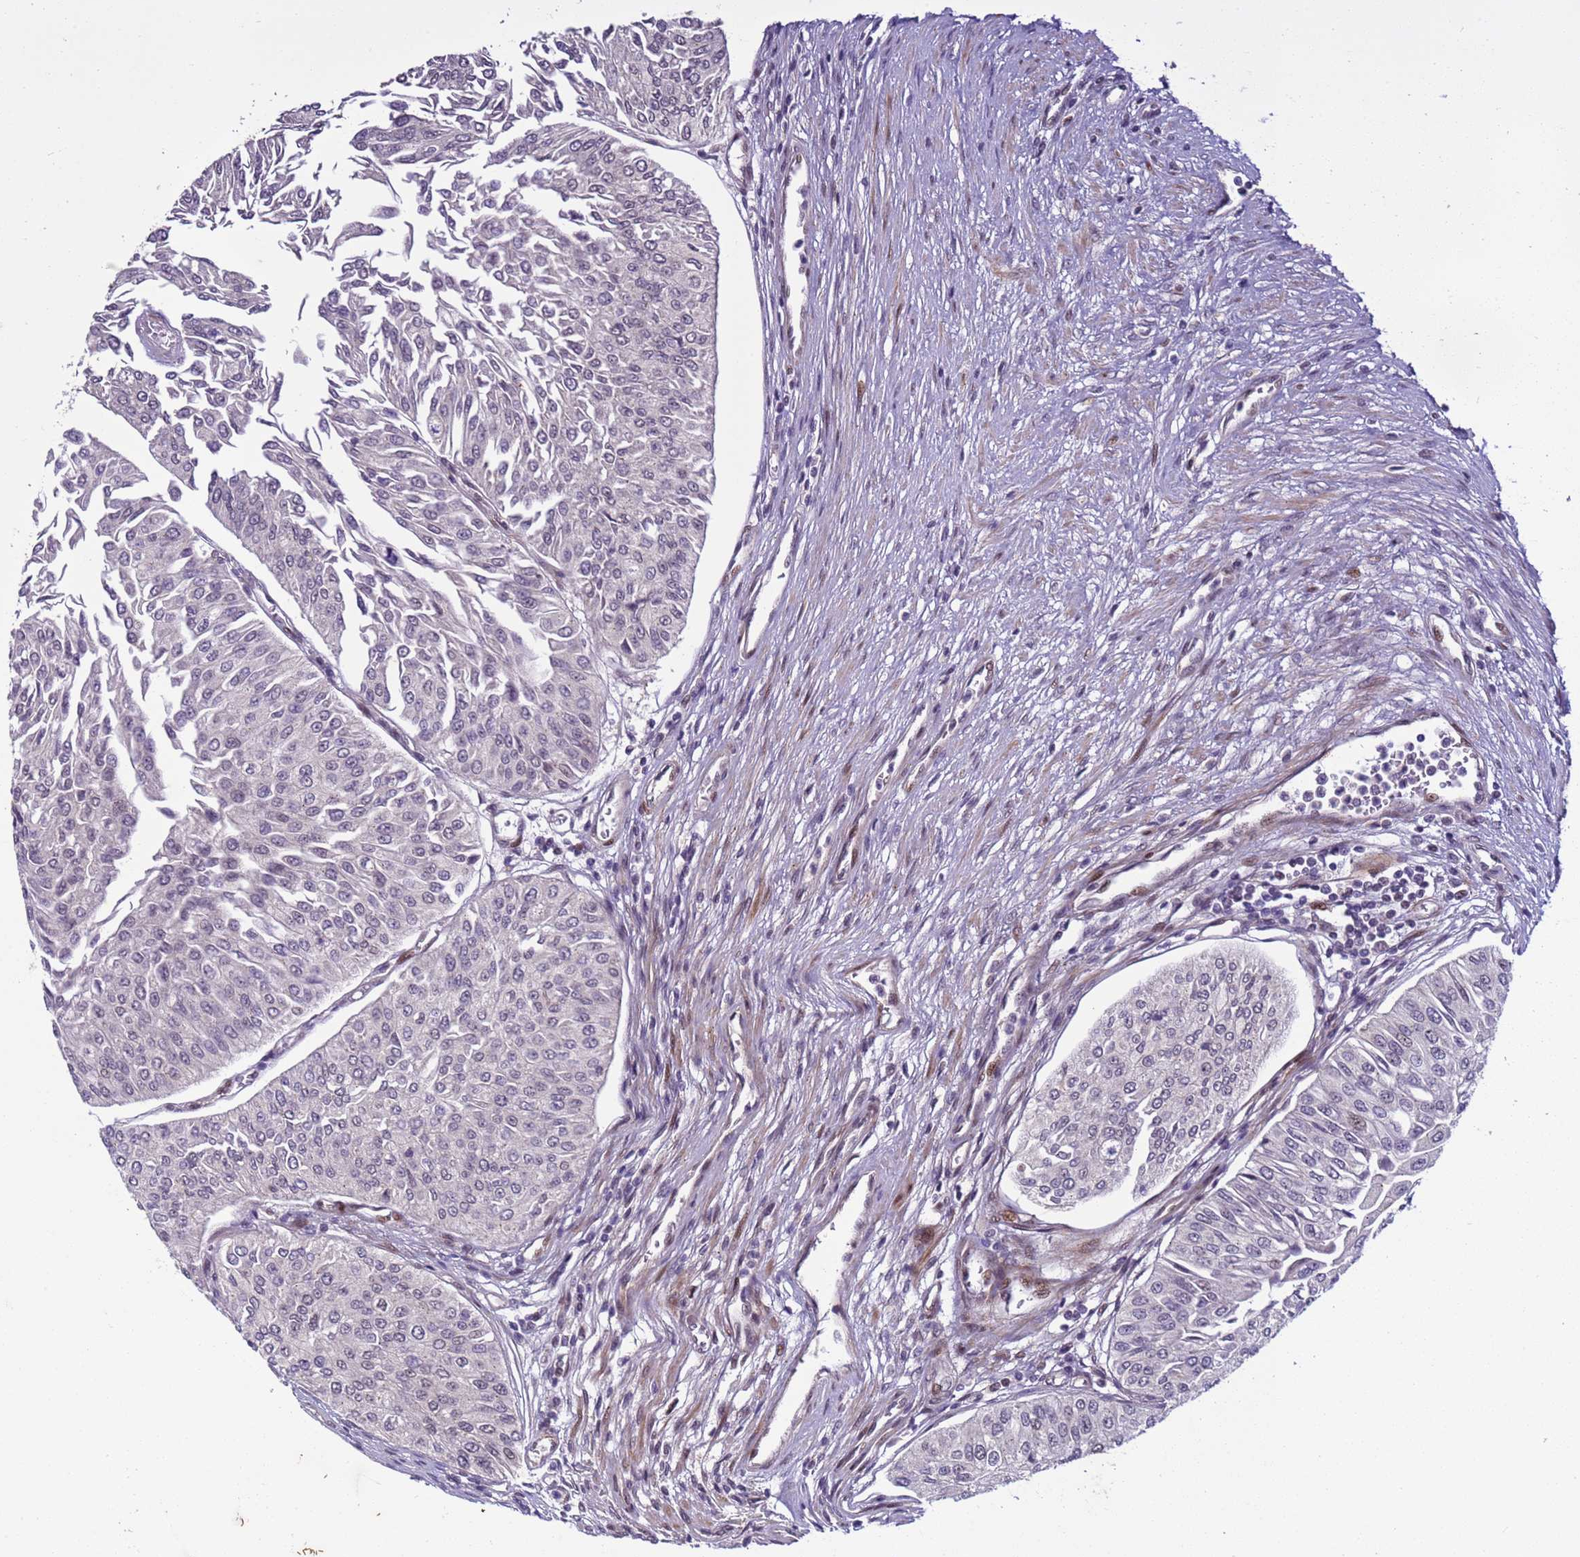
{"staining": {"intensity": "negative", "quantity": "none", "location": "none"}, "tissue": "urothelial cancer", "cell_type": "Tumor cells", "image_type": "cancer", "snomed": [{"axis": "morphology", "description": "Urothelial carcinoma, Low grade"}, {"axis": "topography", "description": "Urinary bladder"}], "caption": "The histopathology image reveals no staining of tumor cells in urothelial carcinoma (low-grade).", "gene": "SHC3", "patient": {"sex": "male", "age": 67}}